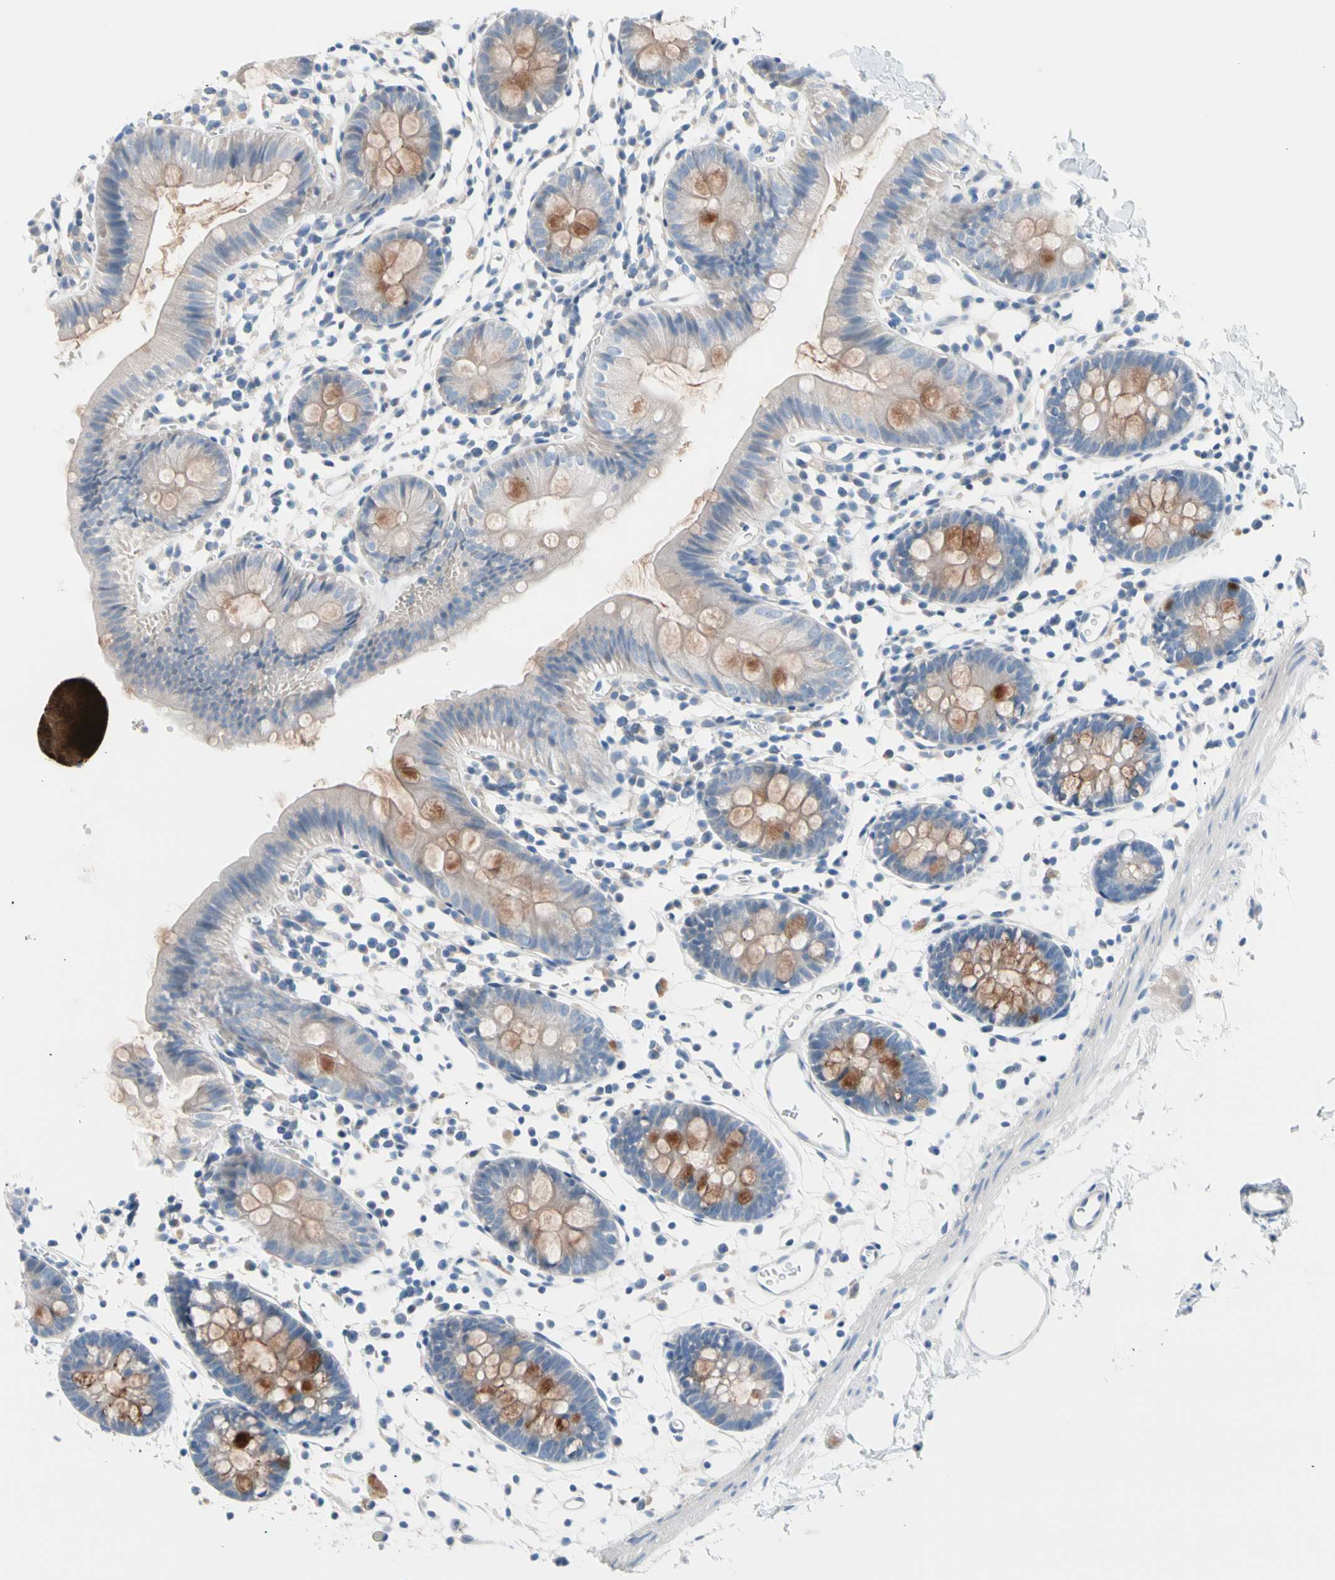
{"staining": {"intensity": "weak", "quantity": "25%-75%", "location": "cytoplasmic/membranous"}, "tissue": "colon", "cell_type": "Endothelial cells", "image_type": "normal", "snomed": [{"axis": "morphology", "description": "Normal tissue, NOS"}, {"axis": "topography", "description": "Colon"}], "caption": "Immunohistochemistry (IHC) of benign colon exhibits low levels of weak cytoplasmic/membranous expression in approximately 25%-75% of endothelial cells.", "gene": "CASQ1", "patient": {"sex": "male", "age": 14}}